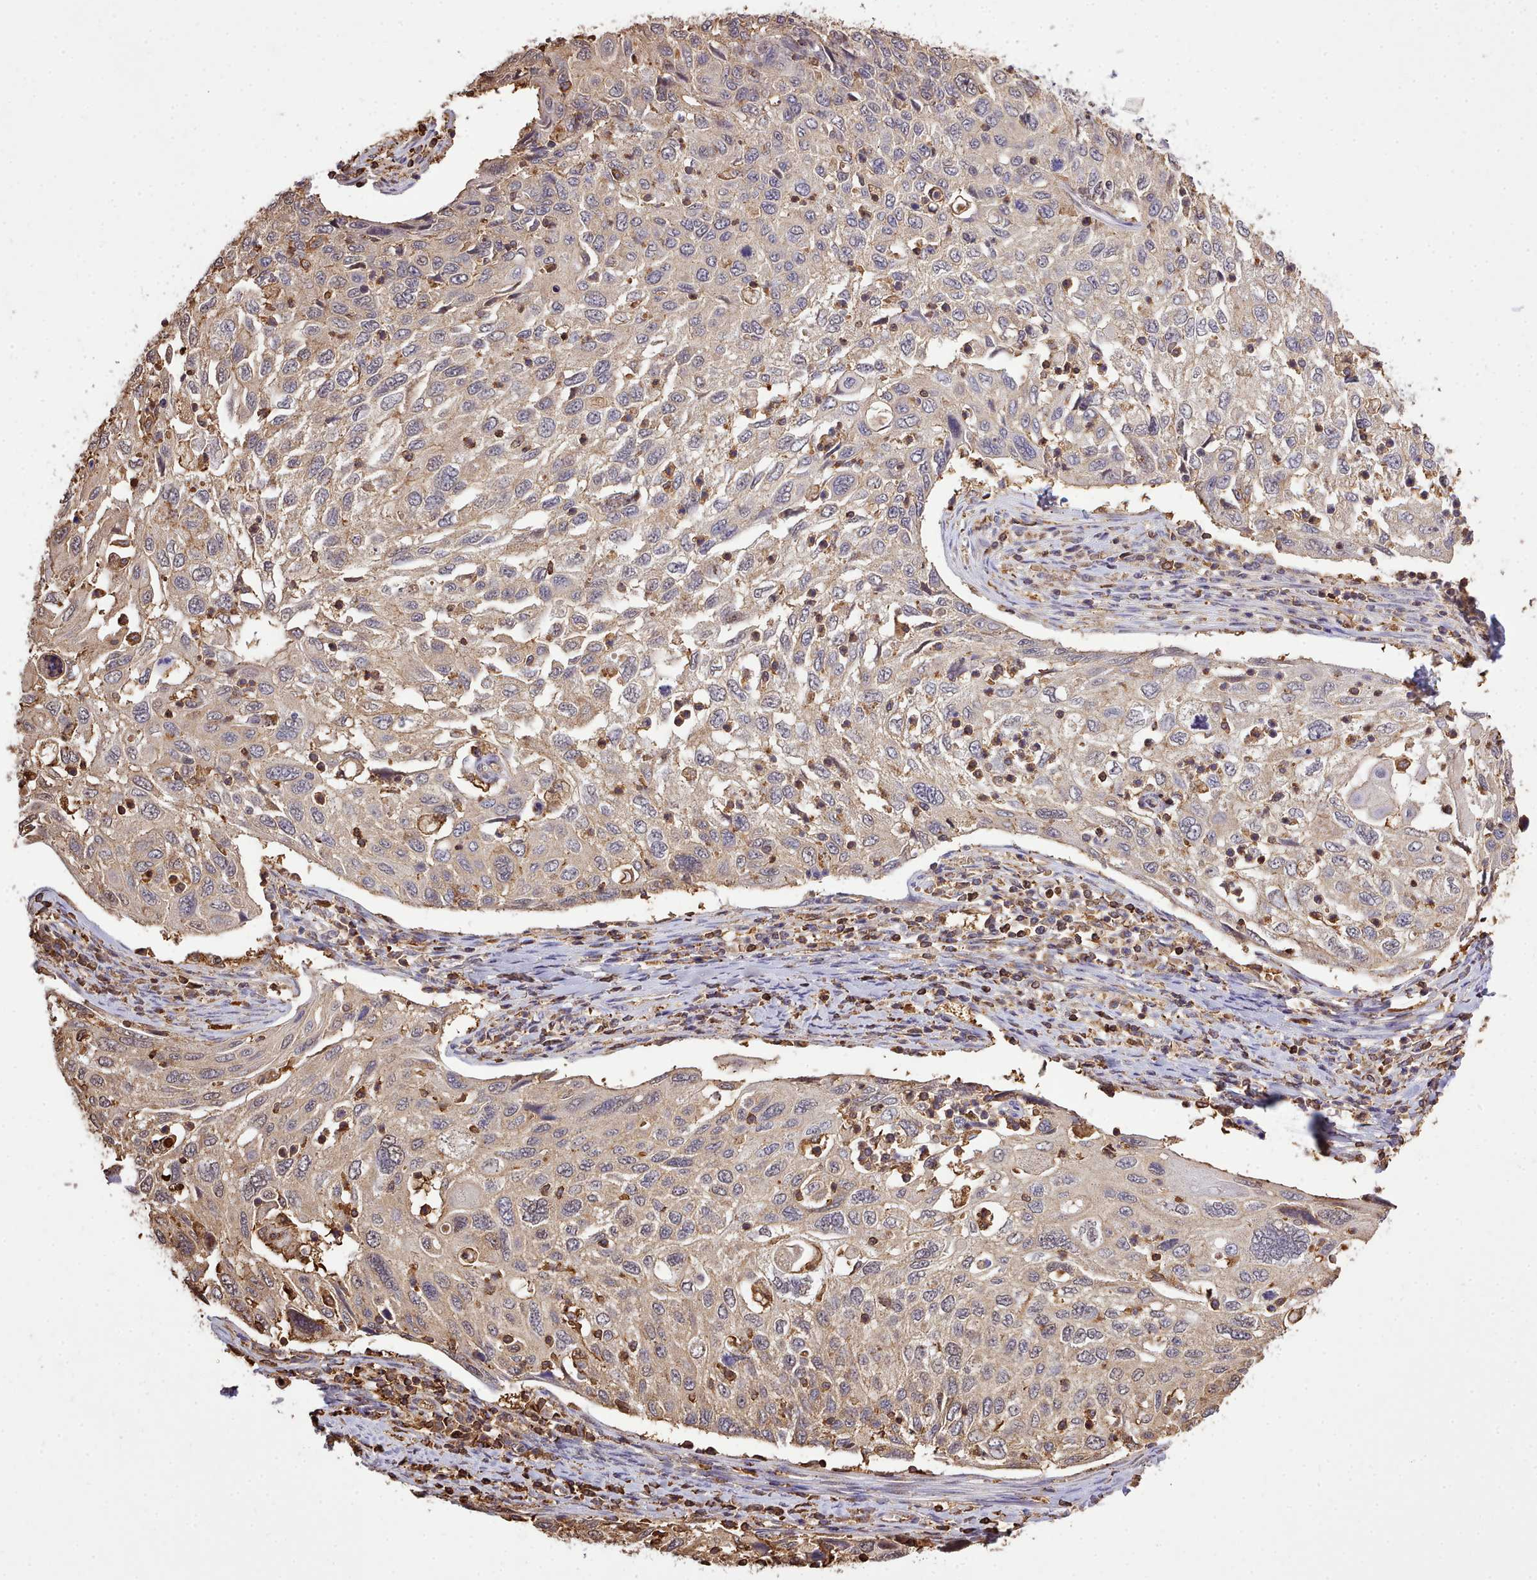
{"staining": {"intensity": "weak", "quantity": "25%-75%", "location": "cytoplasmic/membranous"}, "tissue": "cervical cancer", "cell_type": "Tumor cells", "image_type": "cancer", "snomed": [{"axis": "morphology", "description": "Squamous cell carcinoma, NOS"}, {"axis": "topography", "description": "Cervix"}], "caption": "A brown stain labels weak cytoplasmic/membranous expression of a protein in human squamous cell carcinoma (cervical) tumor cells. The staining was performed using DAB (3,3'-diaminobenzidine) to visualize the protein expression in brown, while the nuclei were stained in blue with hematoxylin (Magnification: 20x).", "gene": "CAPZA1", "patient": {"sex": "female", "age": 70}}